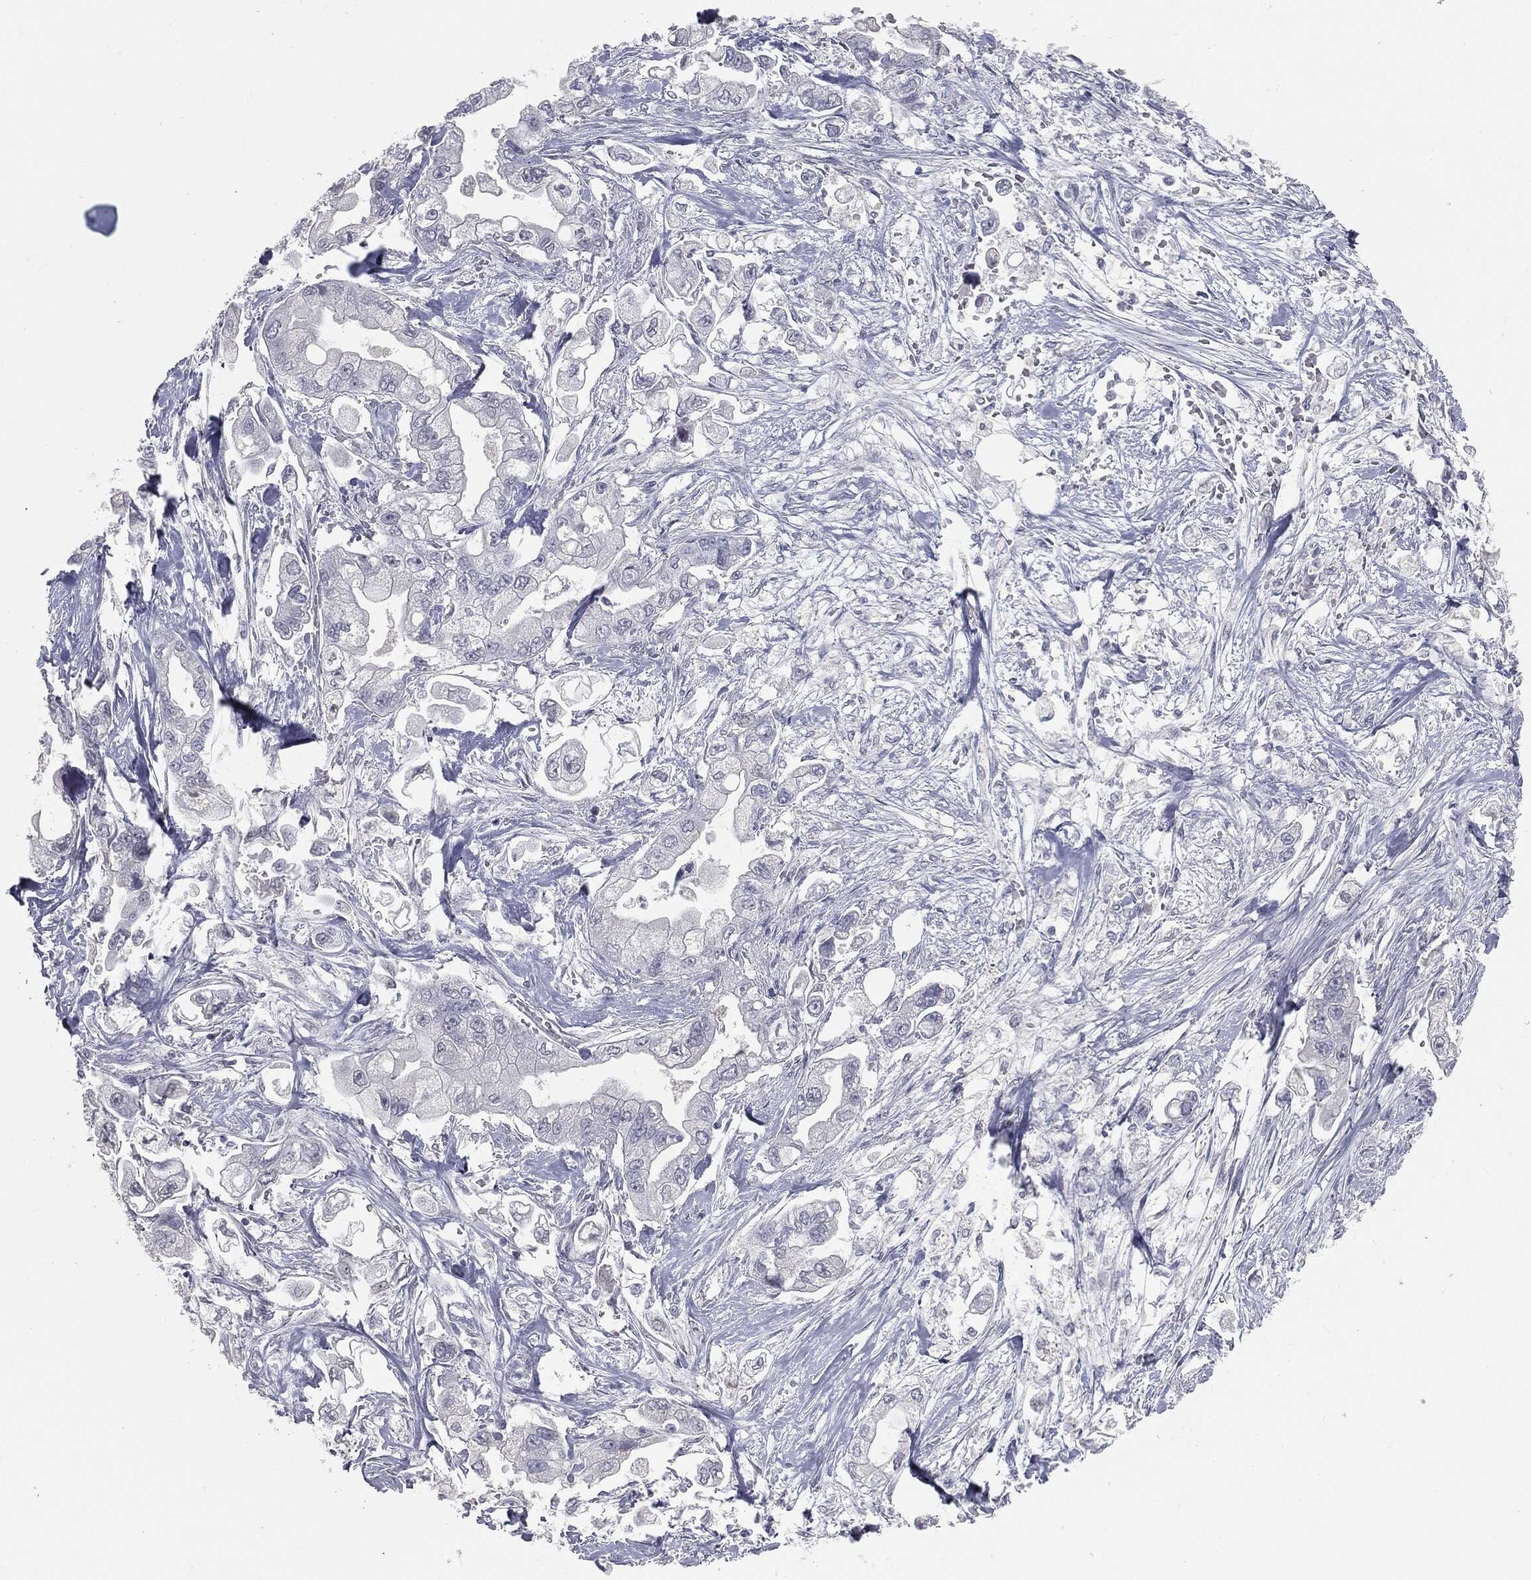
{"staining": {"intensity": "negative", "quantity": "none", "location": "none"}, "tissue": "stomach cancer", "cell_type": "Tumor cells", "image_type": "cancer", "snomed": [{"axis": "morphology", "description": "Adenocarcinoma, NOS"}, {"axis": "topography", "description": "Stomach"}], "caption": "A histopathology image of human adenocarcinoma (stomach) is negative for staining in tumor cells.", "gene": "PRAME", "patient": {"sex": "male", "age": 62}}